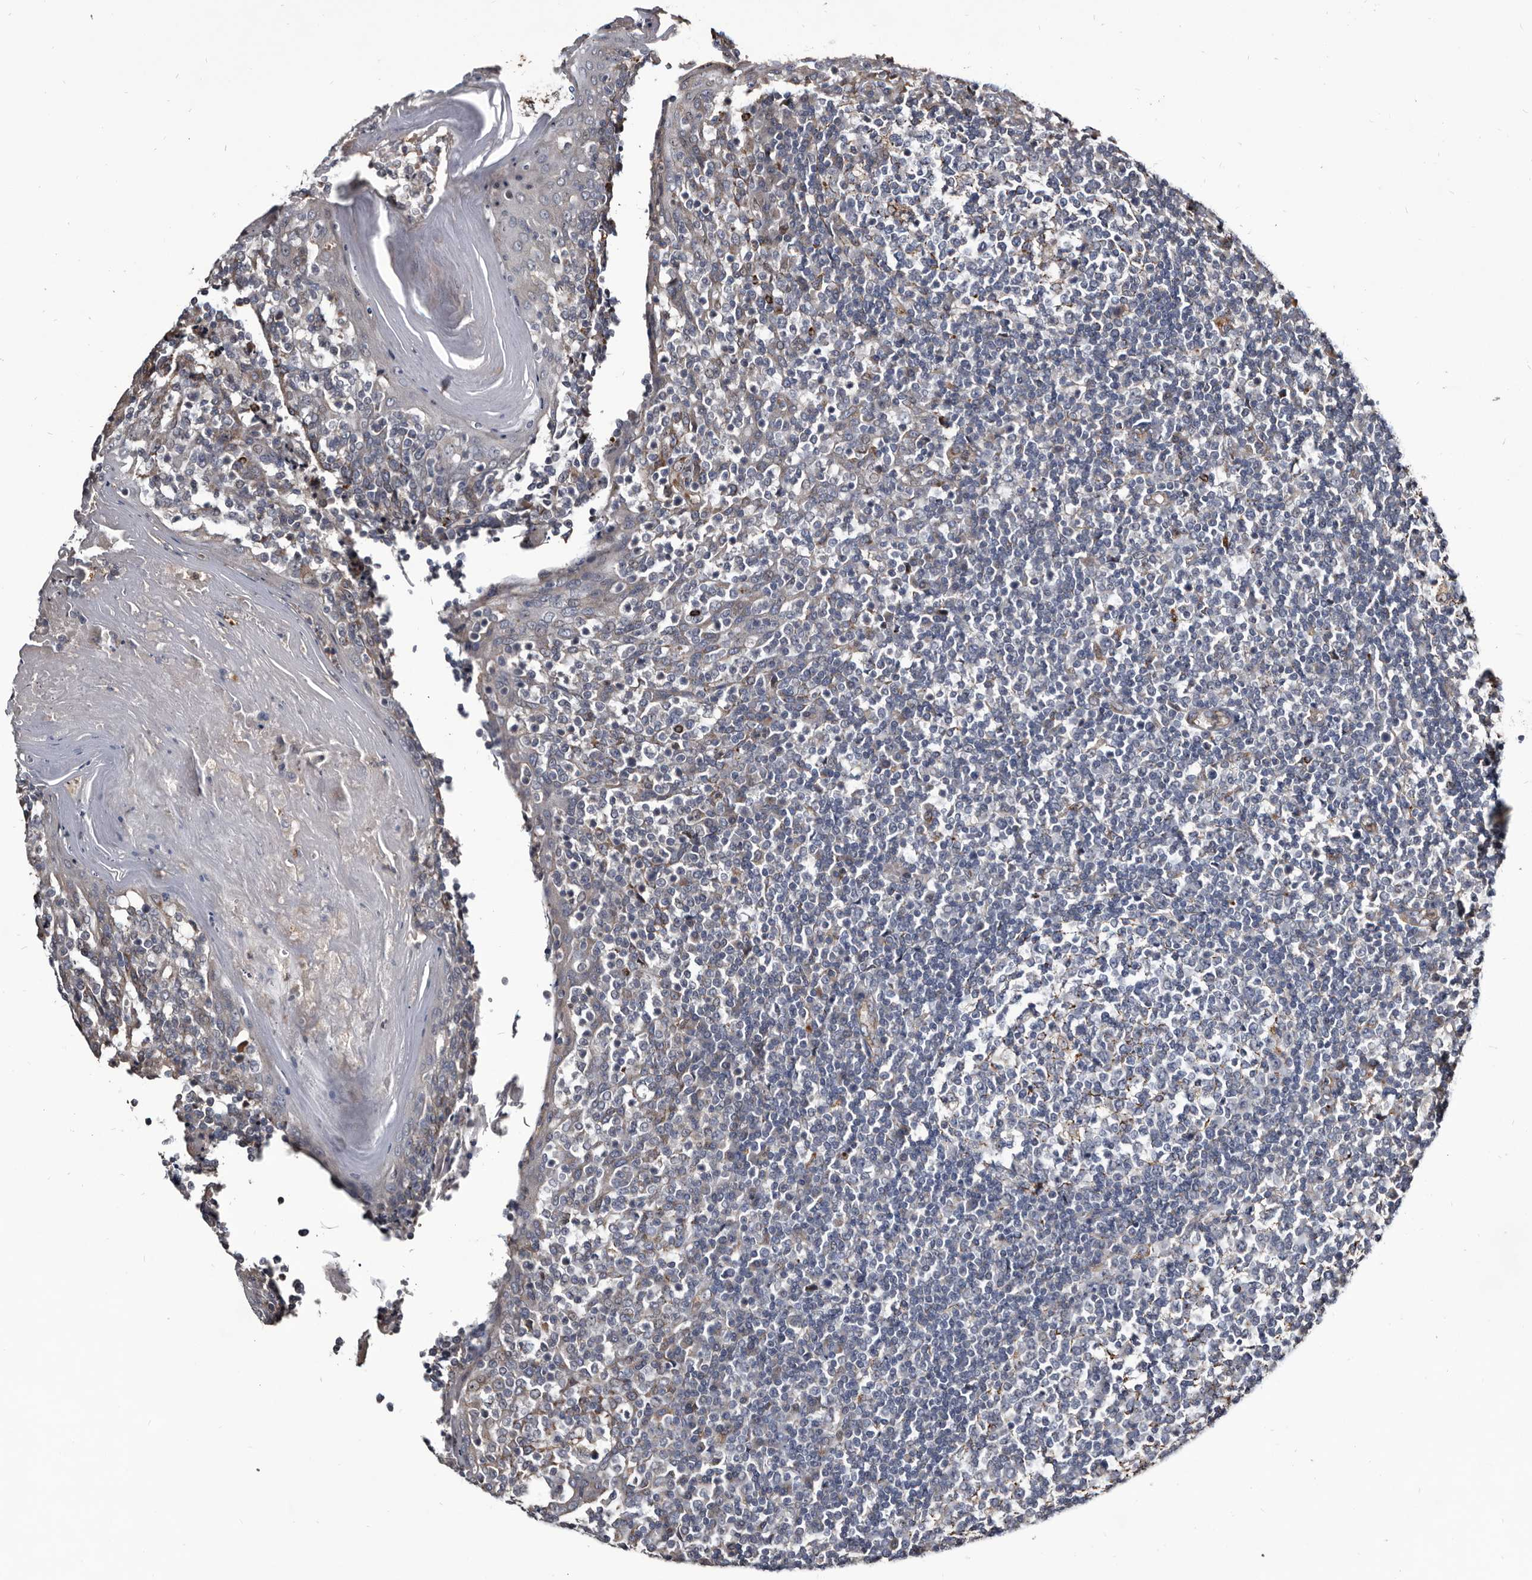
{"staining": {"intensity": "moderate", "quantity": "<25%", "location": "cytoplasmic/membranous"}, "tissue": "tonsil", "cell_type": "Germinal center cells", "image_type": "normal", "snomed": [{"axis": "morphology", "description": "Normal tissue, NOS"}, {"axis": "topography", "description": "Tonsil"}], "caption": "The micrograph demonstrates a brown stain indicating the presence of a protein in the cytoplasmic/membranous of germinal center cells in tonsil. The staining was performed using DAB (3,3'-diaminobenzidine), with brown indicating positive protein expression. Nuclei are stained blue with hematoxylin.", "gene": "CTSA", "patient": {"sex": "female", "age": 19}}